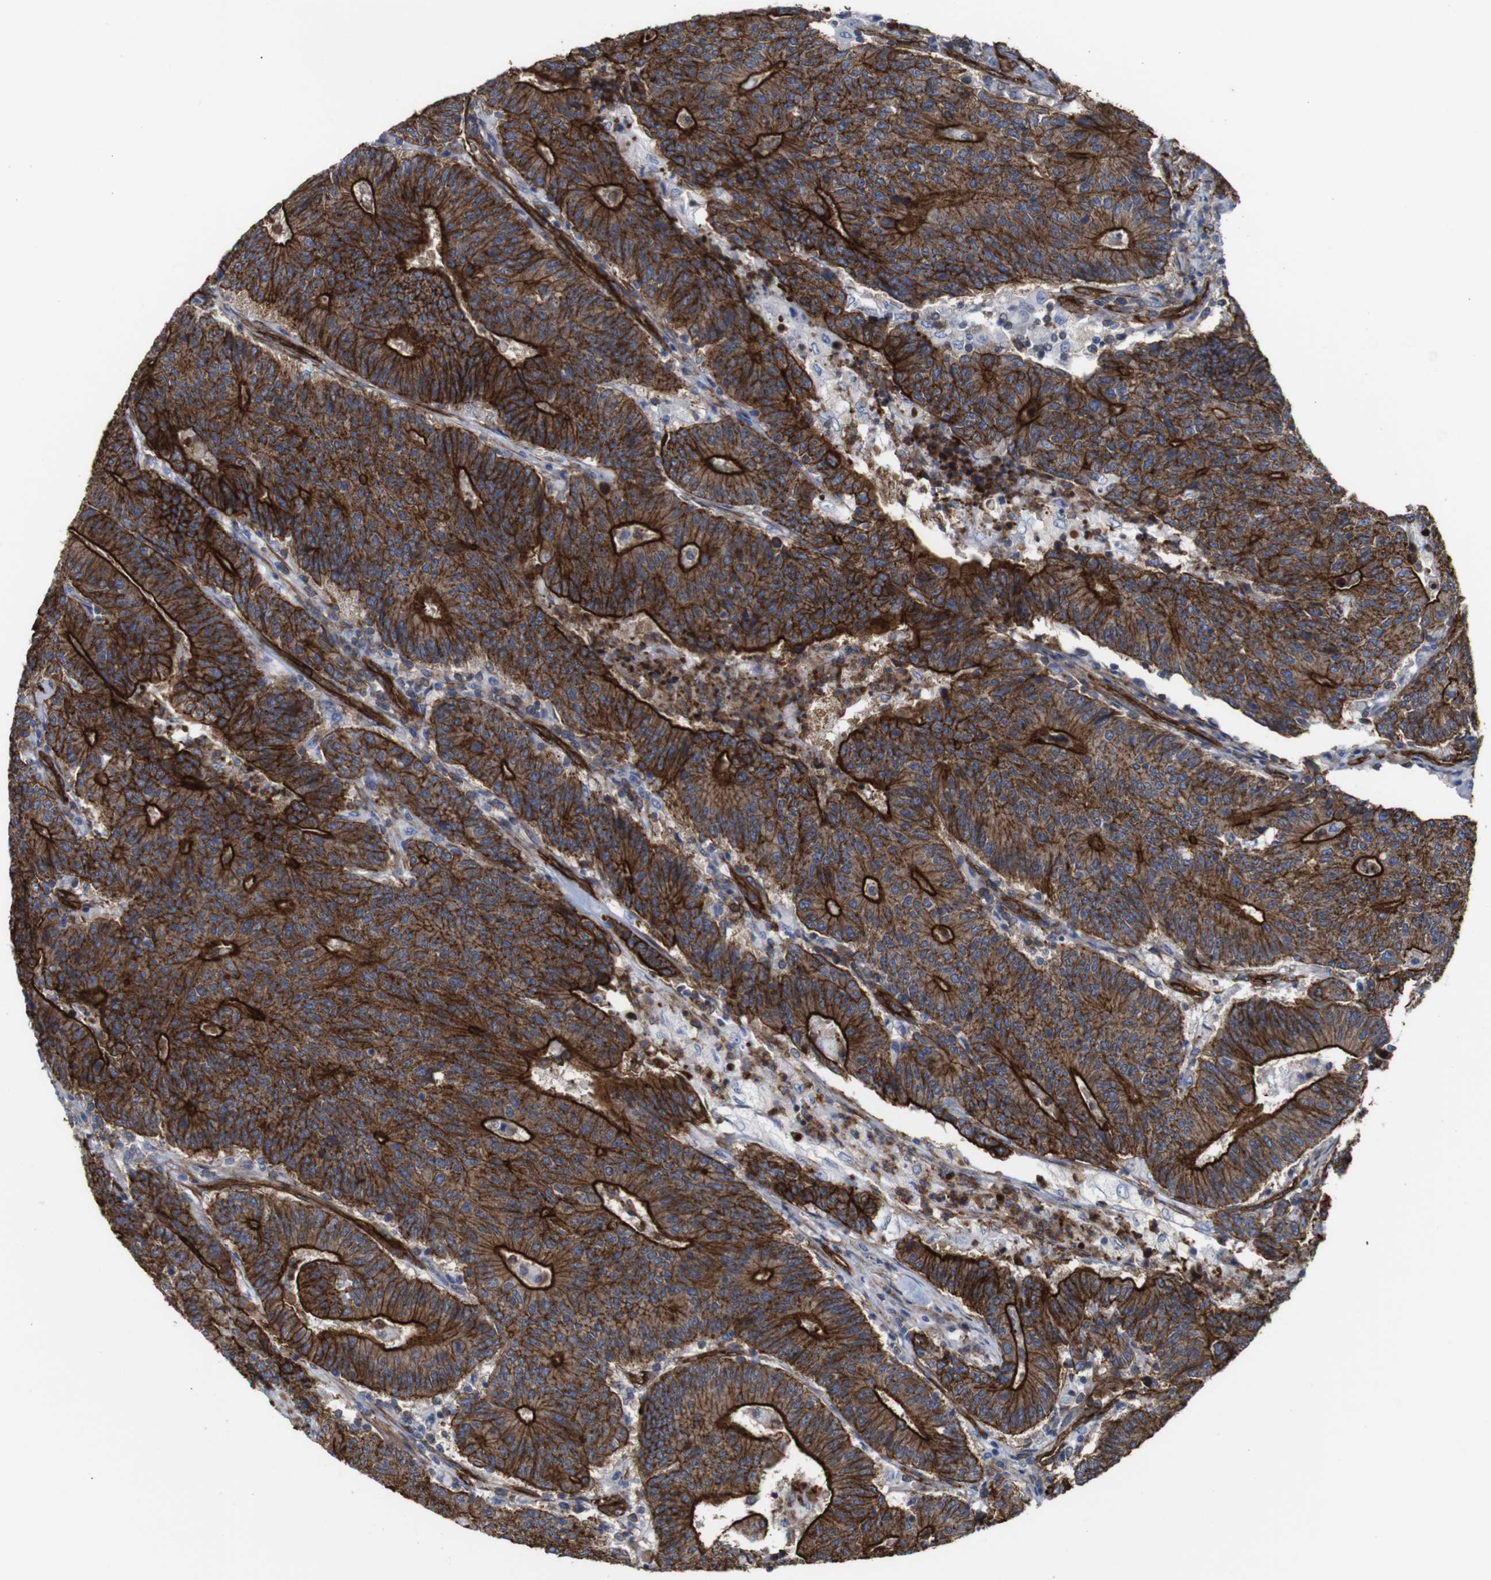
{"staining": {"intensity": "strong", "quantity": ">75%", "location": "cytoplasmic/membranous"}, "tissue": "colorectal cancer", "cell_type": "Tumor cells", "image_type": "cancer", "snomed": [{"axis": "morphology", "description": "Normal tissue, NOS"}, {"axis": "morphology", "description": "Adenocarcinoma, NOS"}, {"axis": "topography", "description": "Colon"}], "caption": "Brown immunohistochemical staining in human colorectal cancer shows strong cytoplasmic/membranous positivity in approximately >75% of tumor cells.", "gene": "SPTBN1", "patient": {"sex": "female", "age": 75}}